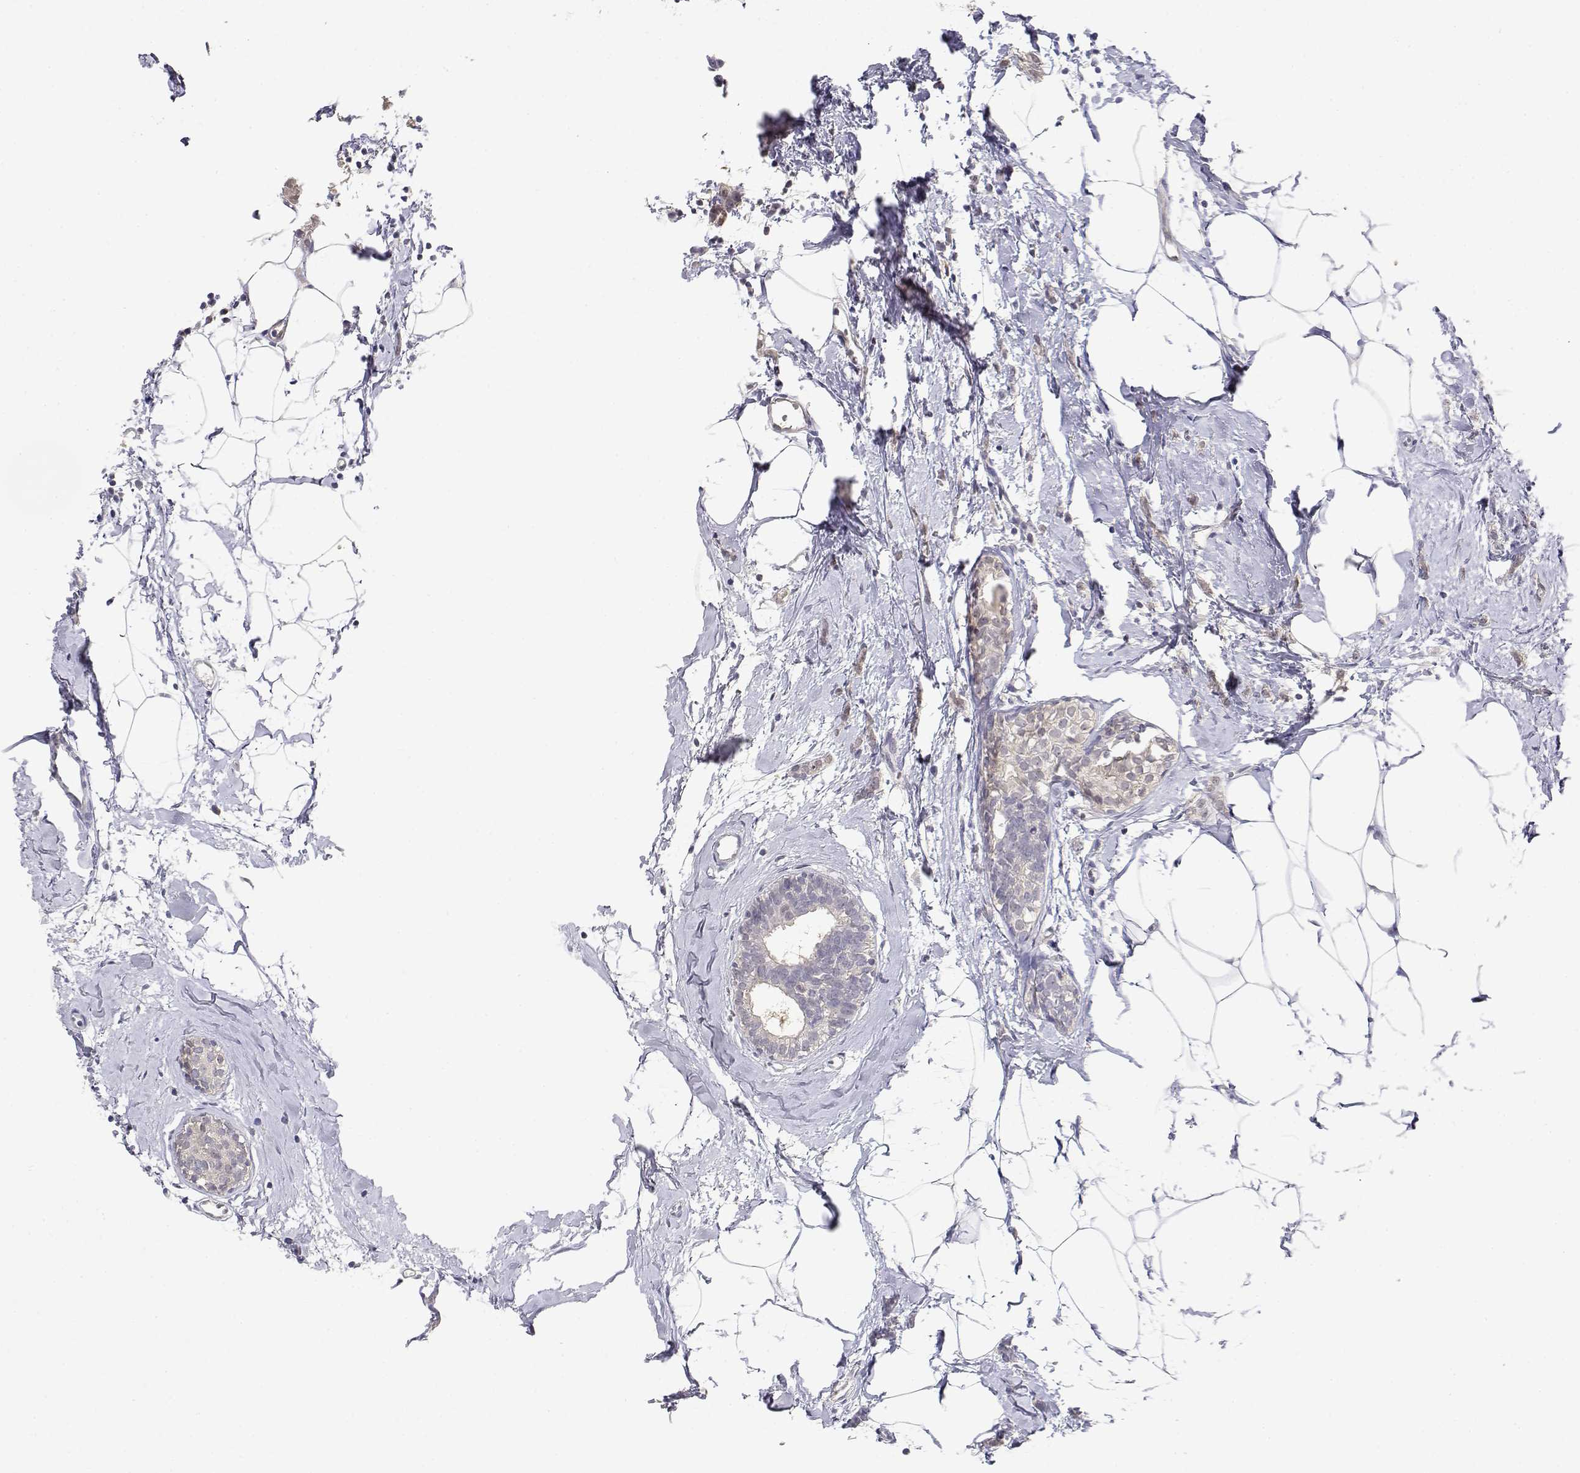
{"staining": {"intensity": "weak", "quantity": "<25%", "location": "cytoplasmic/membranous"}, "tissue": "breast cancer", "cell_type": "Tumor cells", "image_type": "cancer", "snomed": [{"axis": "morphology", "description": "Duct carcinoma"}, {"axis": "topography", "description": "Breast"}], "caption": "Photomicrograph shows no significant protein positivity in tumor cells of breast cancer. (DAB (3,3'-diaminobenzidine) immunohistochemistry, high magnification).", "gene": "ADA", "patient": {"sex": "female", "age": 40}}